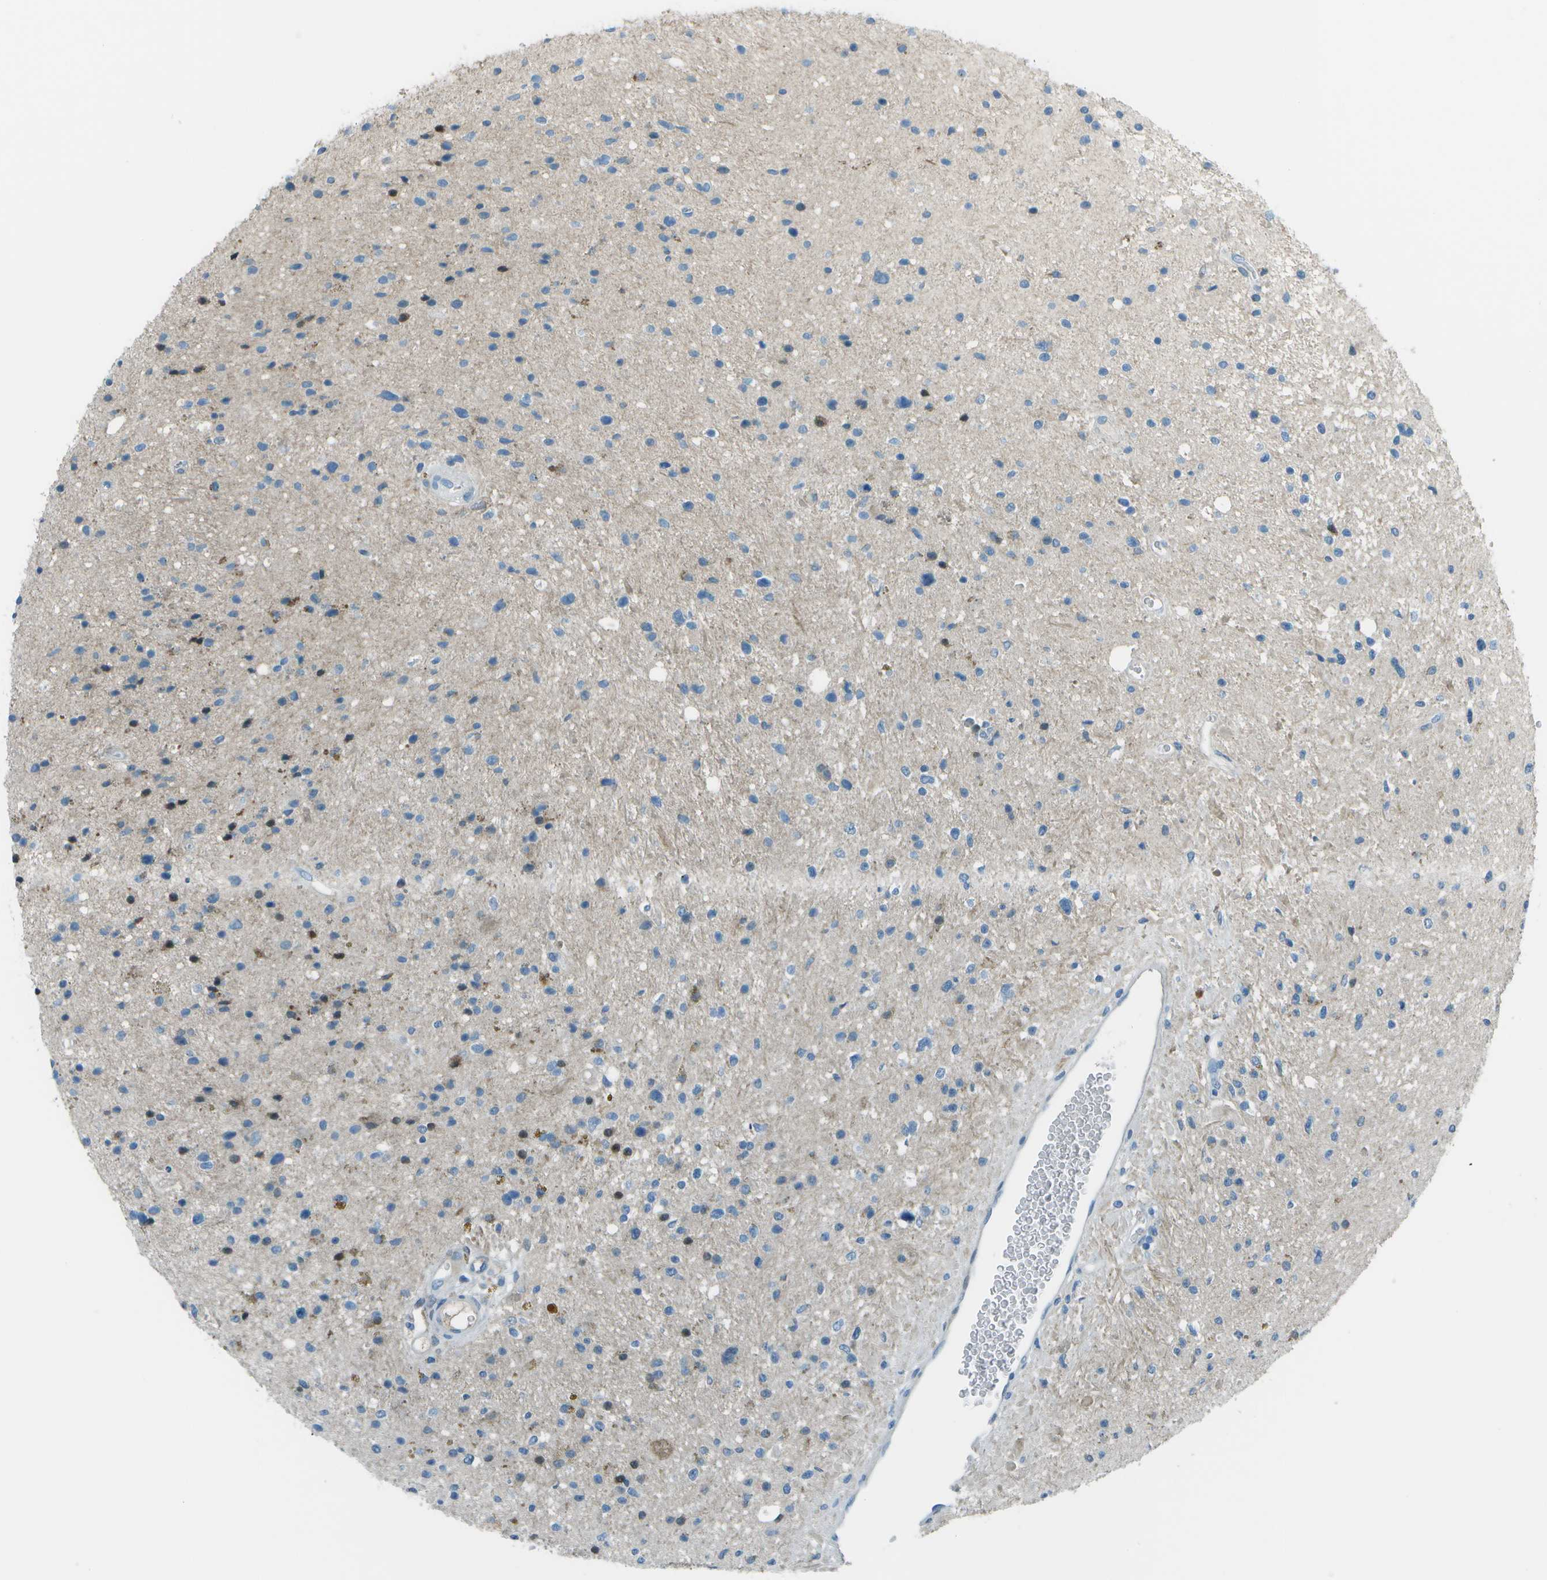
{"staining": {"intensity": "moderate", "quantity": "<25%", "location": "cytoplasmic/membranous,nuclear"}, "tissue": "glioma", "cell_type": "Tumor cells", "image_type": "cancer", "snomed": [{"axis": "morphology", "description": "Glioma, malignant, High grade"}, {"axis": "topography", "description": "Brain"}], "caption": "Immunohistochemistry (IHC) micrograph of neoplastic tissue: malignant high-grade glioma stained using immunohistochemistry reveals low levels of moderate protein expression localized specifically in the cytoplasmic/membranous and nuclear of tumor cells, appearing as a cytoplasmic/membranous and nuclear brown color.", "gene": "FGF1", "patient": {"sex": "male", "age": 33}}